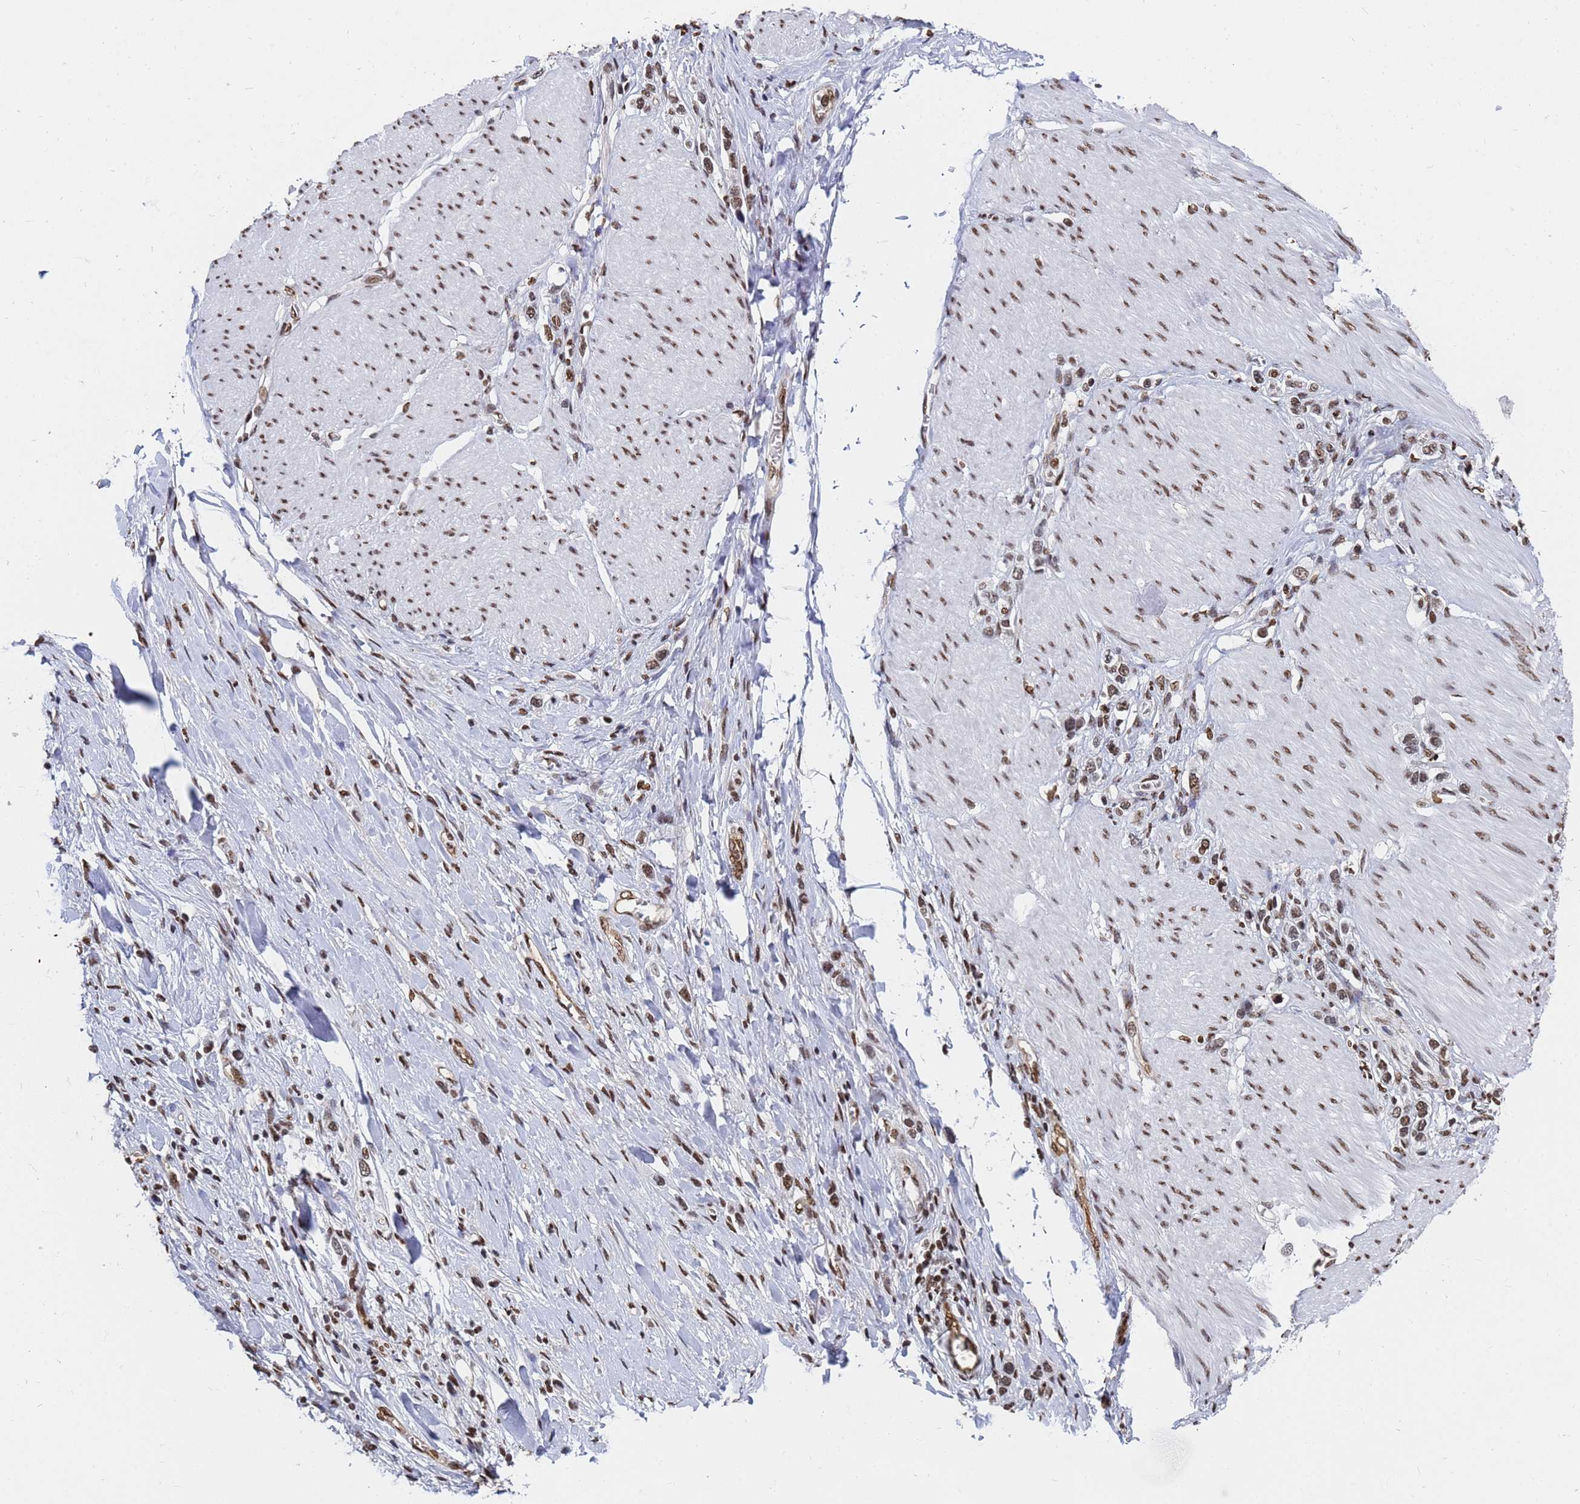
{"staining": {"intensity": "moderate", "quantity": ">75%", "location": "nuclear"}, "tissue": "stomach cancer", "cell_type": "Tumor cells", "image_type": "cancer", "snomed": [{"axis": "morphology", "description": "Adenocarcinoma, NOS"}, {"axis": "topography", "description": "Stomach"}], "caption": "Immunohistochemical staining of stomach adenocarcinoma displays medium levels of moderate nuclear protein positivity in approximately >75% of tumor cells. The protein is stained brown, and the nuclei are stained in blue (DAB (3,3'-diaminobenzidine) IHC with brightfield microscopy, high magnification).", "gene": "RAVER2", "patient": {"sex": "female", "age": 65}}